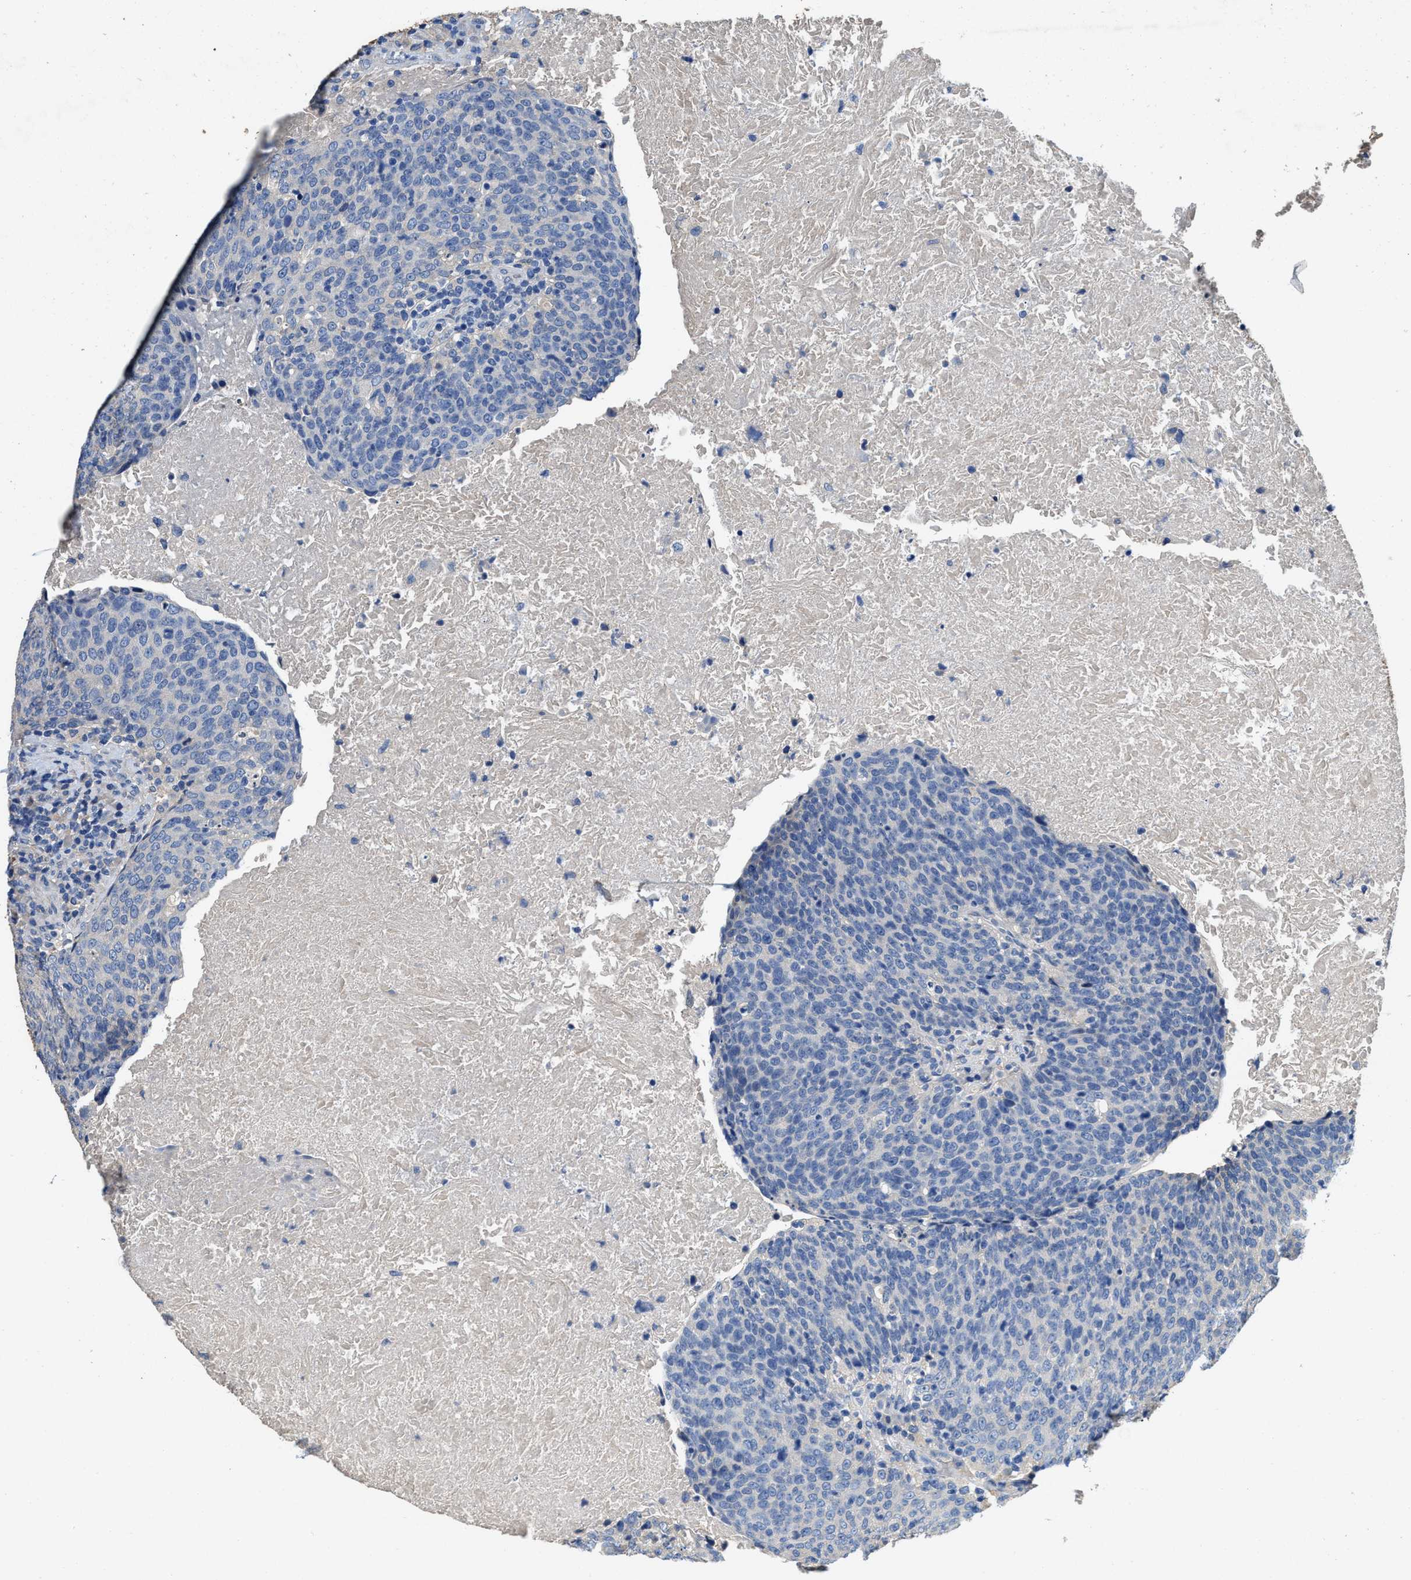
{"staining": {"intensity": "negative", "quantity": "none", "location": "none"}, "tissue": "head and neck cancer", "cell_type": "Tumor cells", "image_type": "cancer", "snomed": [{"axis": "morphology", "description": "Squamous cell carcinoma, NOS"}, {"axis": "morphology", "description": "Squamous cell carcinoma, metastatic, NOS"}, {"axis": "topography", "description": "Lymph node"}, {"axis": "topography", "description": "Head-Neck"}], "caption": "High power microscopy photomicrograph of an IHC micrograph of head and neck cancer (squamous cell carcinoma), revealing no significant expression in tumor cells.", "gene": "PEG10", "patient": {"sex": "male", "age": 62}}